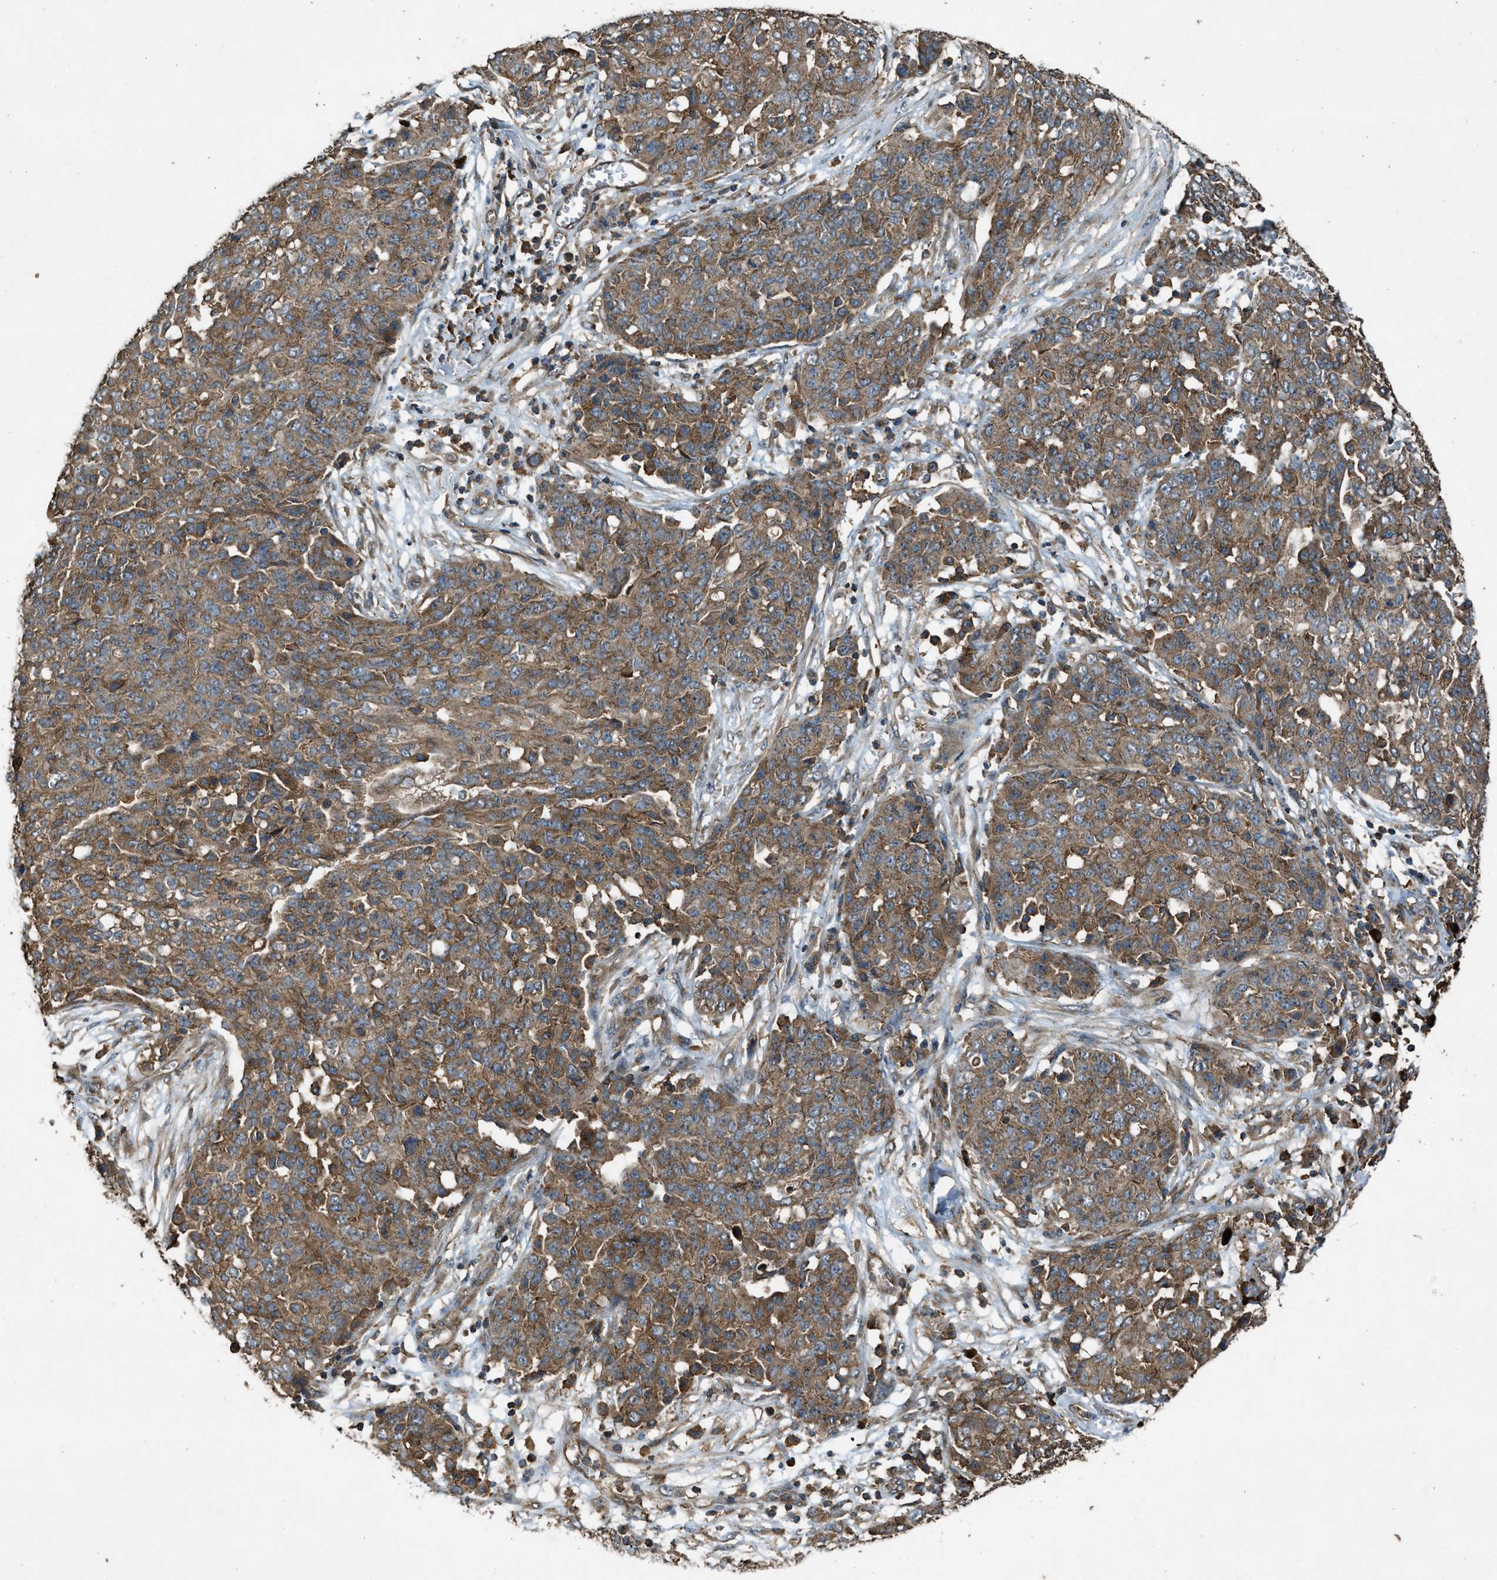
{"staining": {"intensity": "moderate", "quantity": ">75%", "location": "cytoplasmic/membranous"}, "tissue": "ovarian cancer", "cell_type": "Tumor cells", "image_type": "cancer", "snomed": [{"axis": "morphology", "description": "Cystadenocarcinoma, serous, NOS"}, {"axis": "topography", "description": "Soft tissue"}, {"axis": "topography", "description": "Ovary"}], "caption": "Tumor cells display medium levels of moderate cytoplasmic/membranous staining in approximately >75% of cells in human ovarian cancer.", "gene": "MAP3K8", "patient": {"sex": "female", "age": 57}}